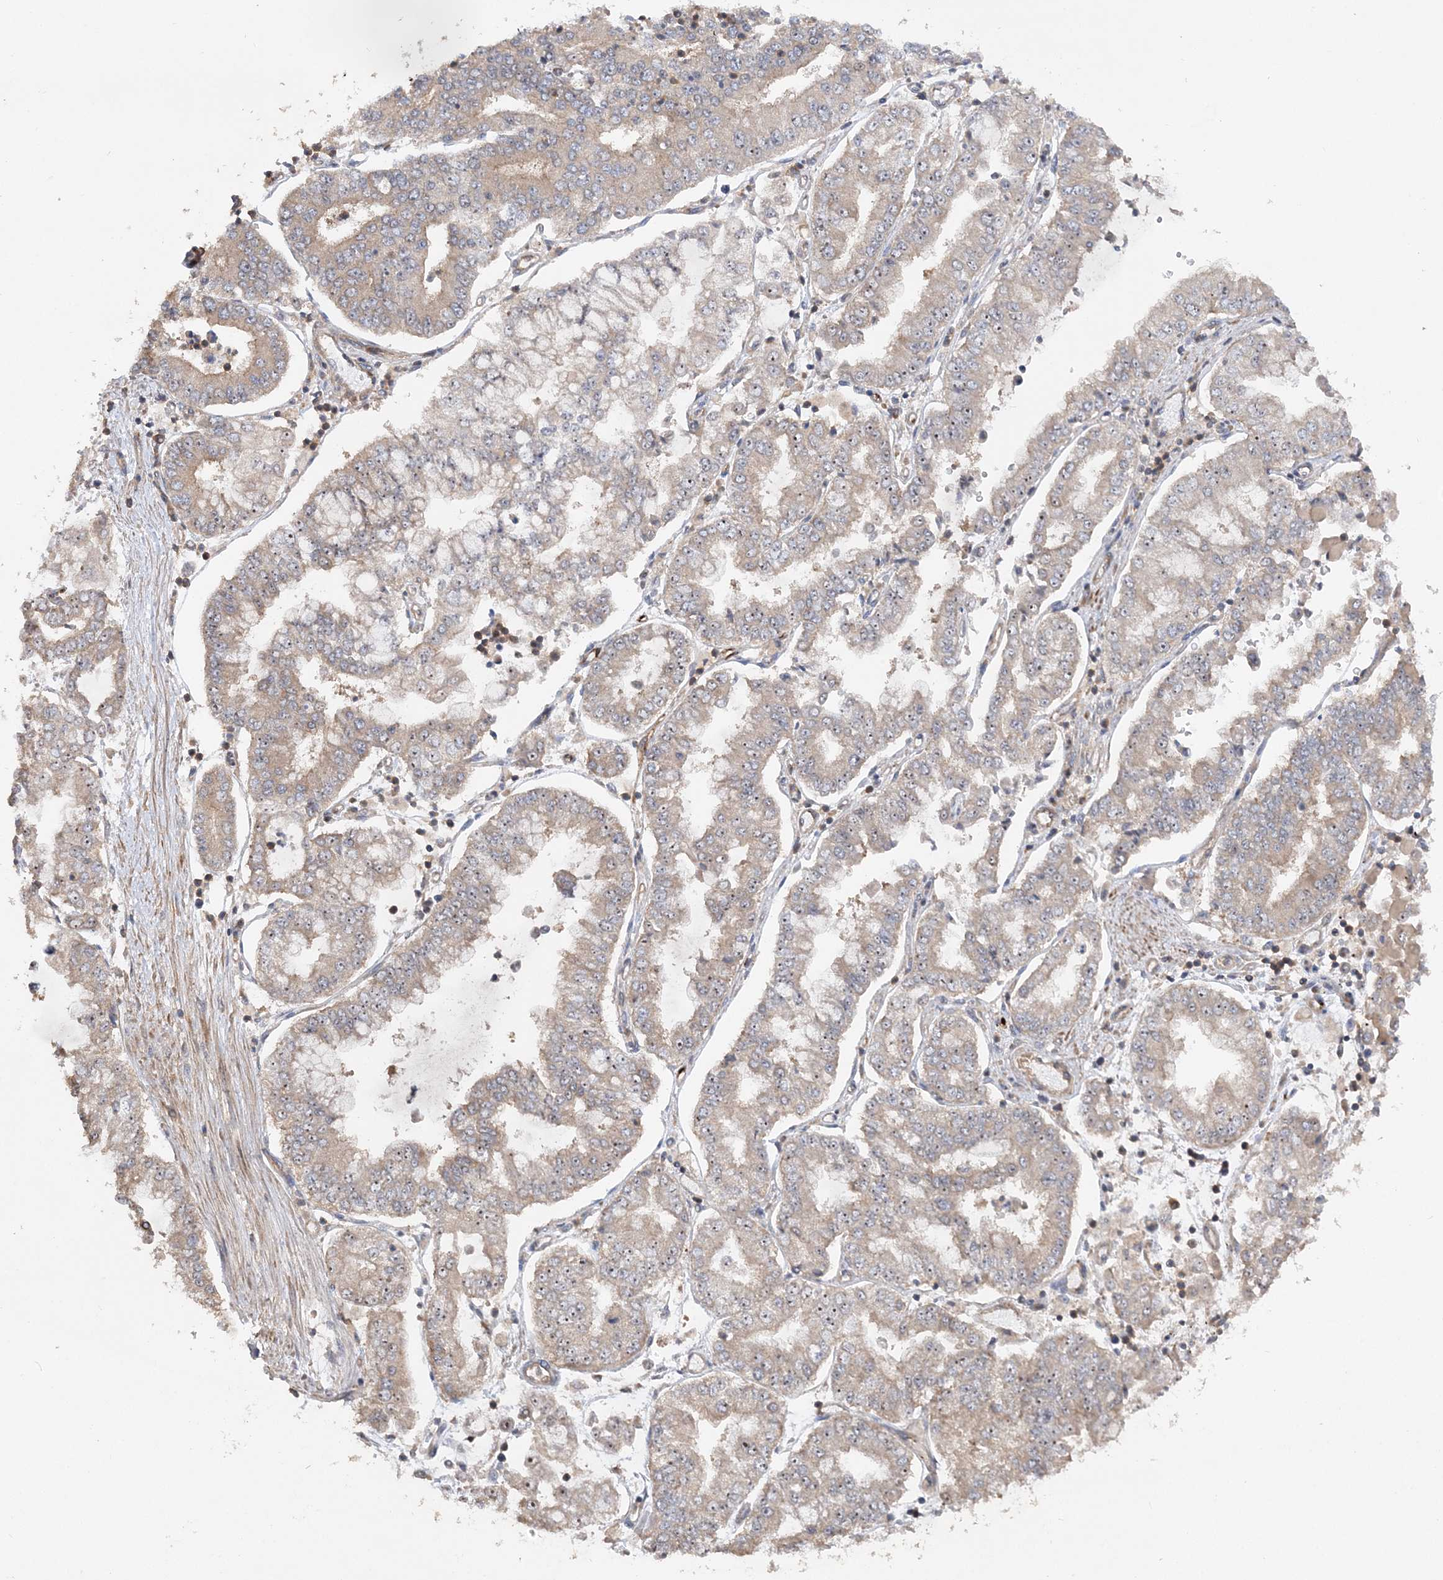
{"staining": {"intensity": "weak", "quantity": "<25%", "location": "cytoplasmic/membranous"}, "tissue": "stomach cancer", "cell_type": "Tumor cells", "image_type": "cancer", "snomed": [{"axis": "morphology", "description": "Adenocarcinoma, NOS"}, {"axis": "topography", "description": "Stomach"}], "caption": "DAB immunohistochemical staining of adenocarcinoma (stomach) displays no significant positivity in tumor cells. The staining was performed using DAB (3,3'-diaminobenzidine) to visualize the protein expression in brown, while the nuclei were stained in blue with hematoxylin (Magnification: 20x).", "gene": "ACAP2", "patient": {"sex": "male", "age": 76}}